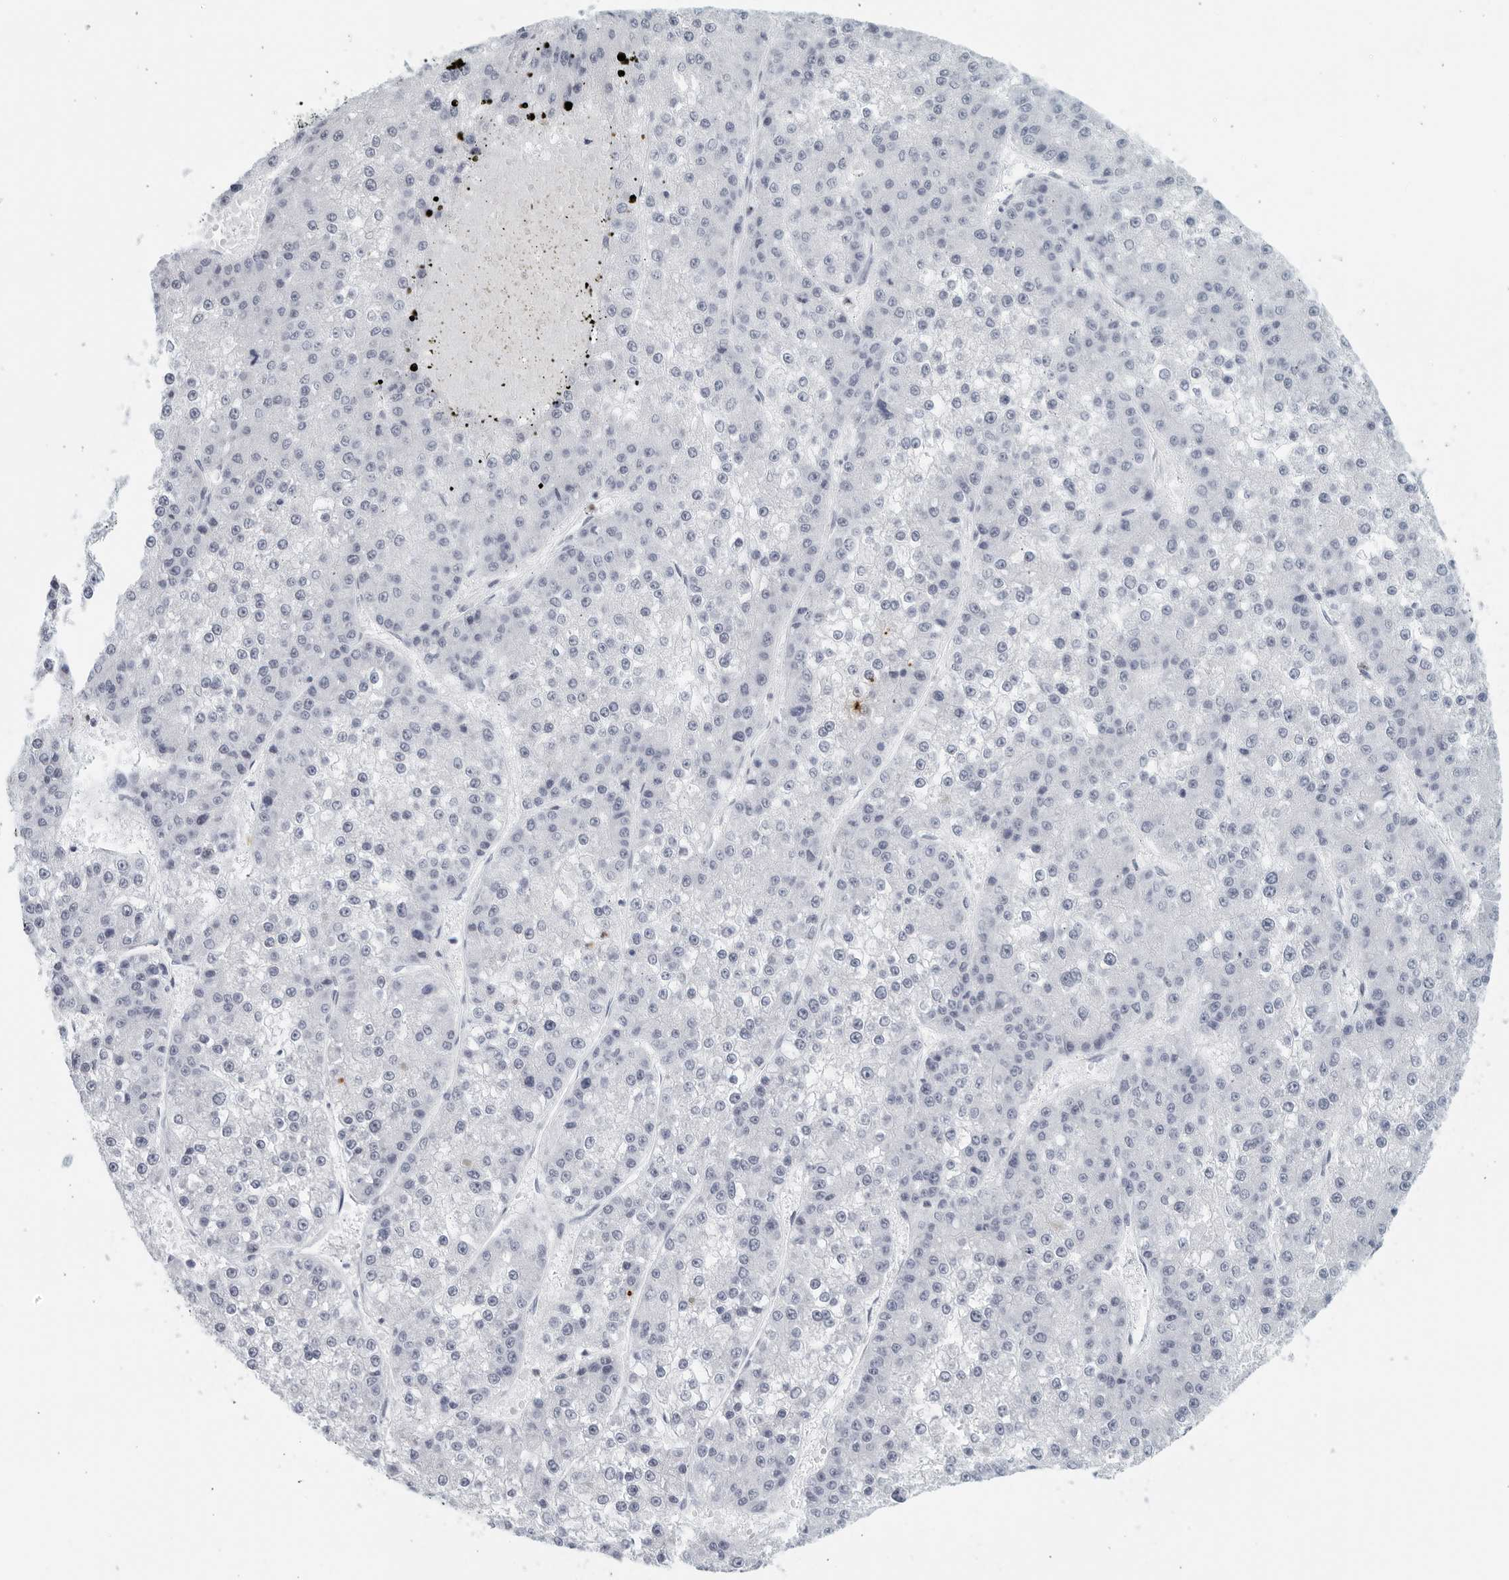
{"staining": {"intensity": "negative", "quantity": "none", "location": "none"}, "tissue": "liver cancer", "cell_type": "Tumor cells", "image_type": "cancer", "snomed": [{"axis": "morphology", "description": "Carcinoma, Hepatocellular, NOS"}, {"axis": "topography", "description": "Liver"}], "caption": "A micrograph of liver cancer stained for a protein demonstrates no brown staining in tumor cells.", "gene": "KLK7", "patient": {"sex": "female", "age": 73}}